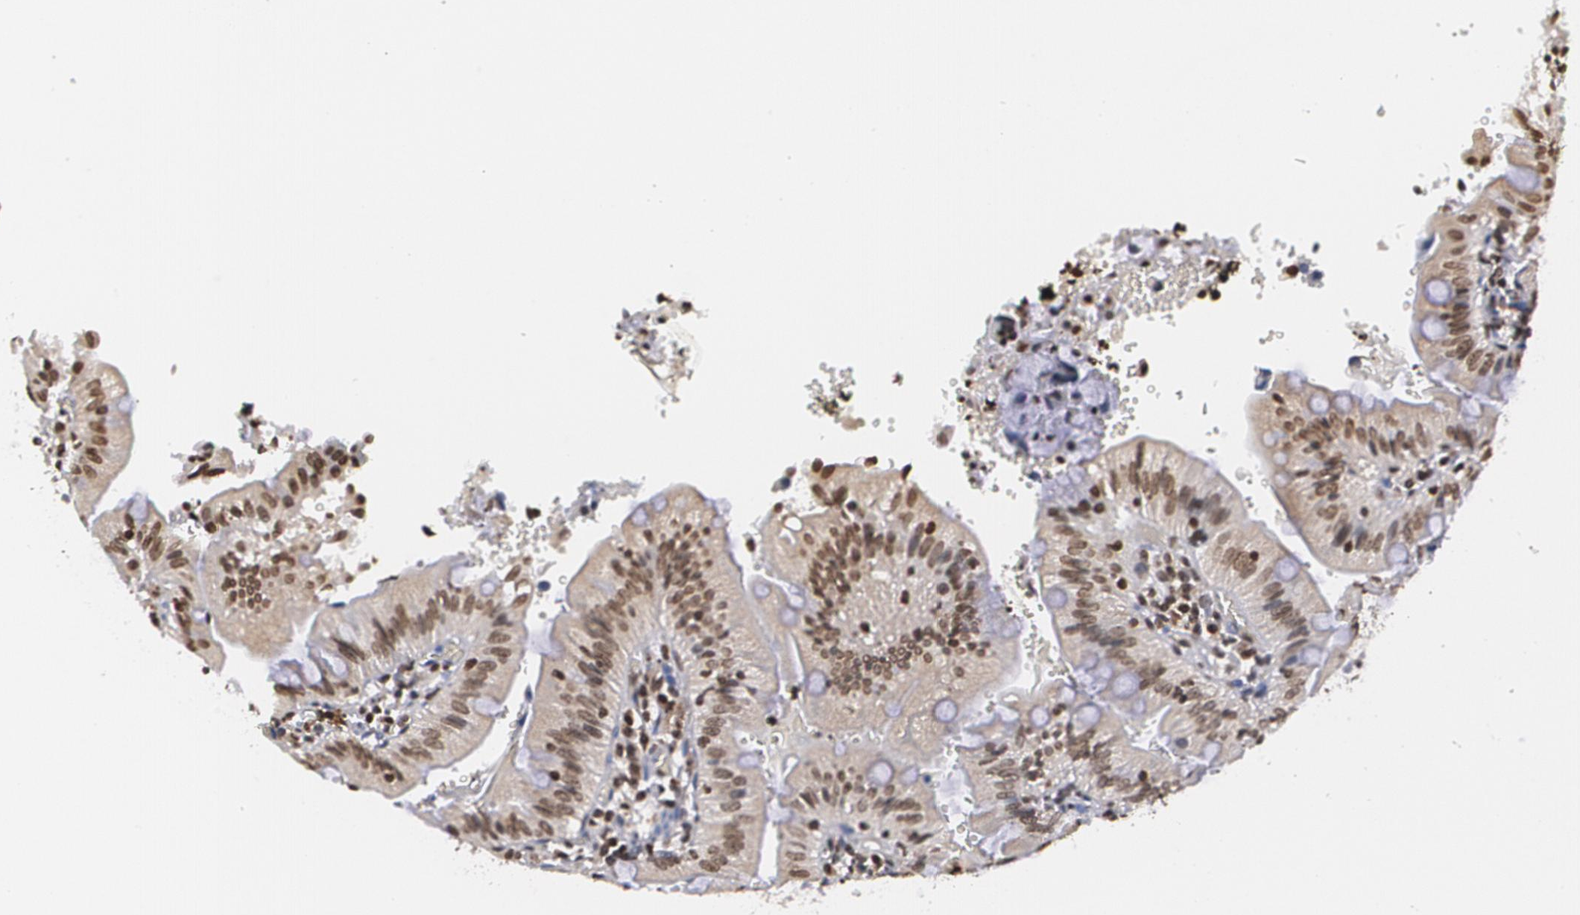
{"staining": {"intensity": "moderate", "quantity": ">75%", "location": "cytoplasmic/membranous,nuclear"}, "tissue": "small intestine", "cell_type": "Glandular cells", "image_type": "normal", "snomed": [{"axis": "morphology", "description": "Normal tissue, NOS"}, {"axis": "topography", "description": "Small intestine"}], "caption": "High-magnification brightfield microscopy of unremarkable small intestine stained with DAB (3,3'-diaminobenzidine) (brown) and counterstained with hematoxylin (blue). glandular cells exhibit moderate cytoplasmic/membranous,nuclear staining is appreciated in approximately>75% of cells. (Brightfield microscopy of DAB IHC at high magnification).", "gene": "MVP", "patient": {"sex": "male", "age": 71}}